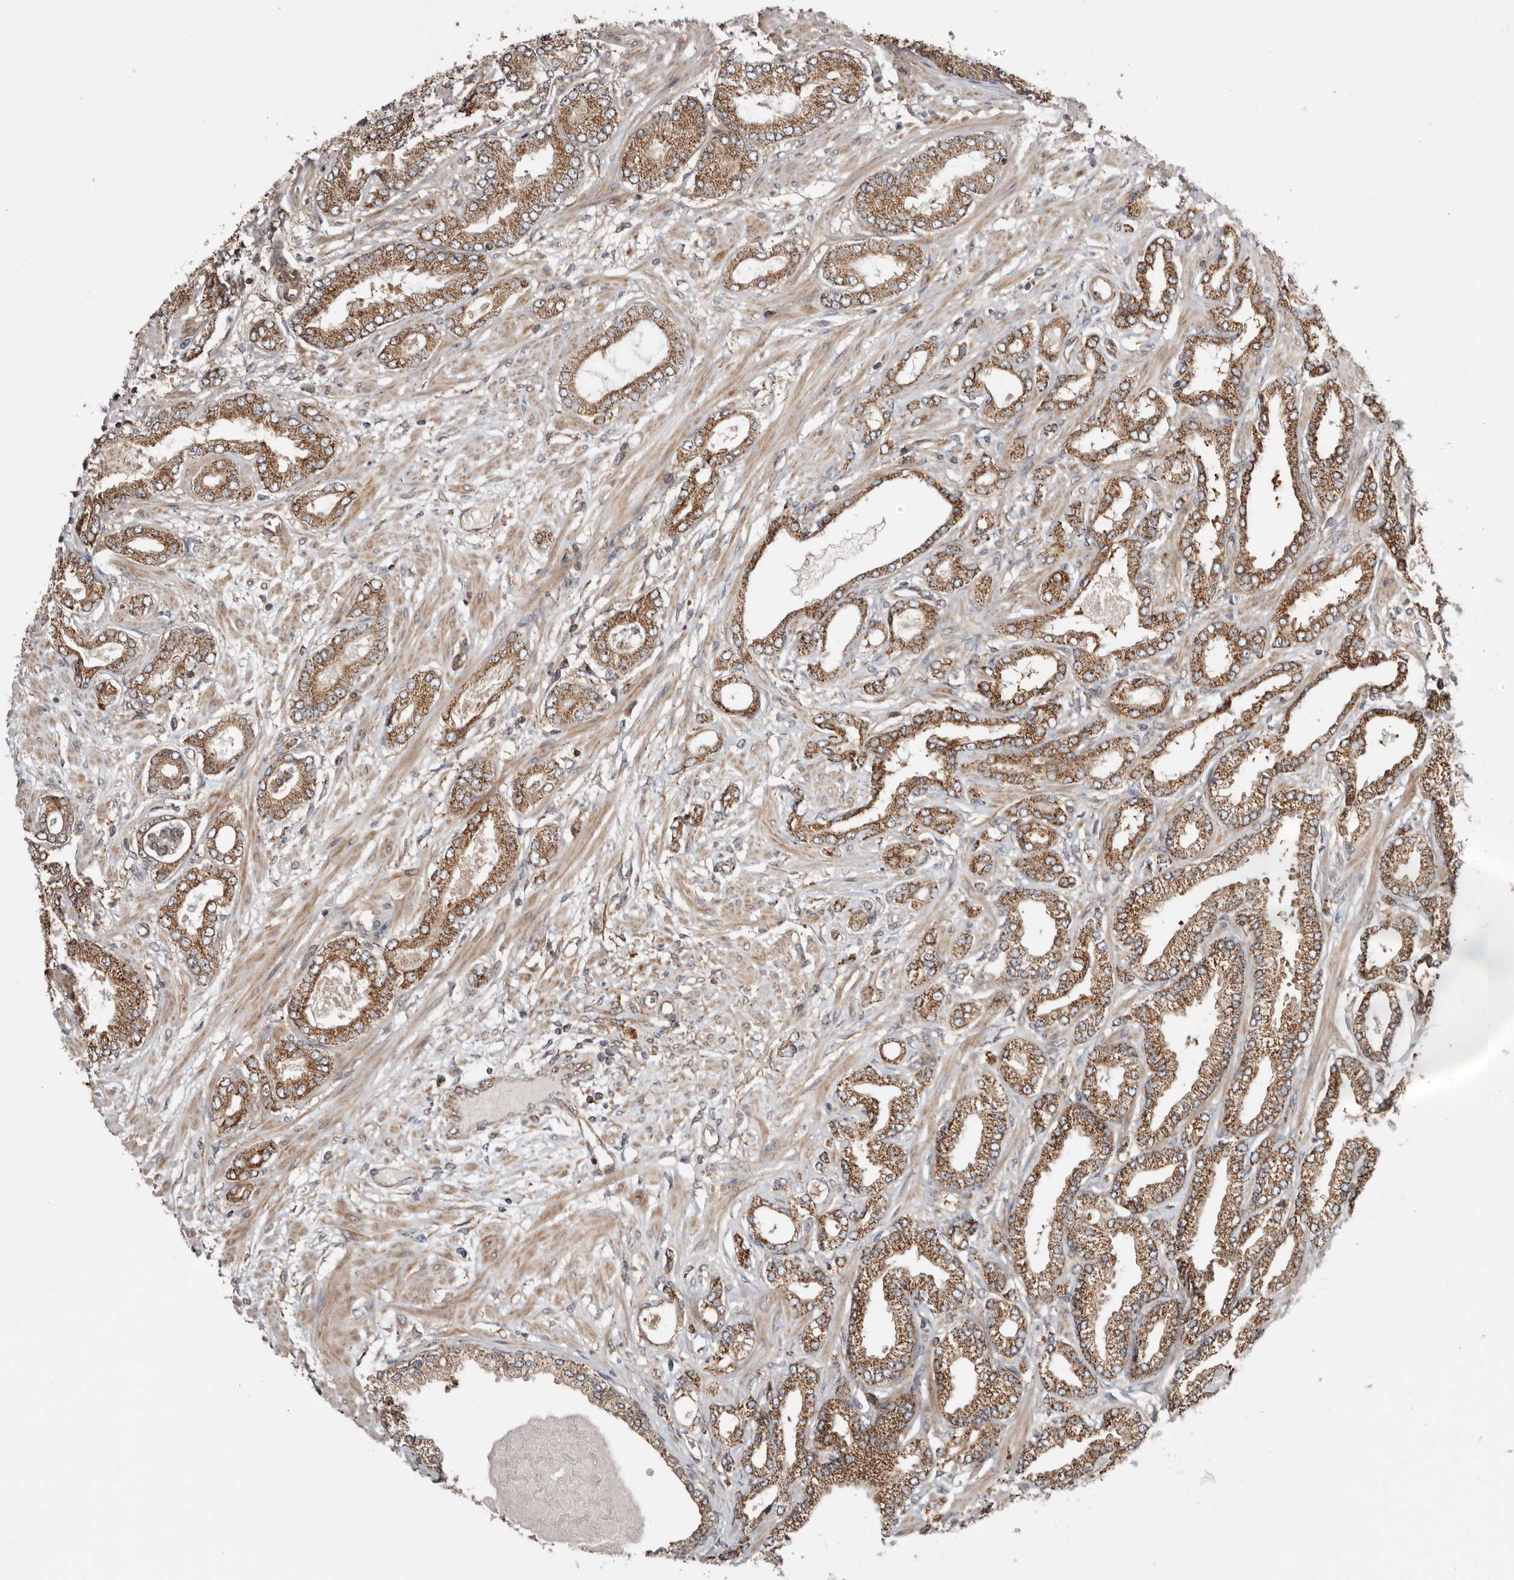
{"staining": {"intensity": "strong", "quantity": ">75%", "location": "cytoplasmic/membranous"}, "tissue": "prostate cancer", "cell_type": "Tumor cells", "image_type": "cancer", "snomed": [{"axis": "morphology", "description": "Adenocarcinoma, Low grade"}, {"axis": "topography", "description": "Prostate"}], "caption": "A micrograph of human prostate cancer (low-grade adenocarcinoma) stained for a protein reveals strong cytoplasmic/membranous brown staining in tumor cells. (IHC, brightfield microscopy, high magnification).", "gene": "PROKR1", "patient": {"sex": "male", "age": 63}}